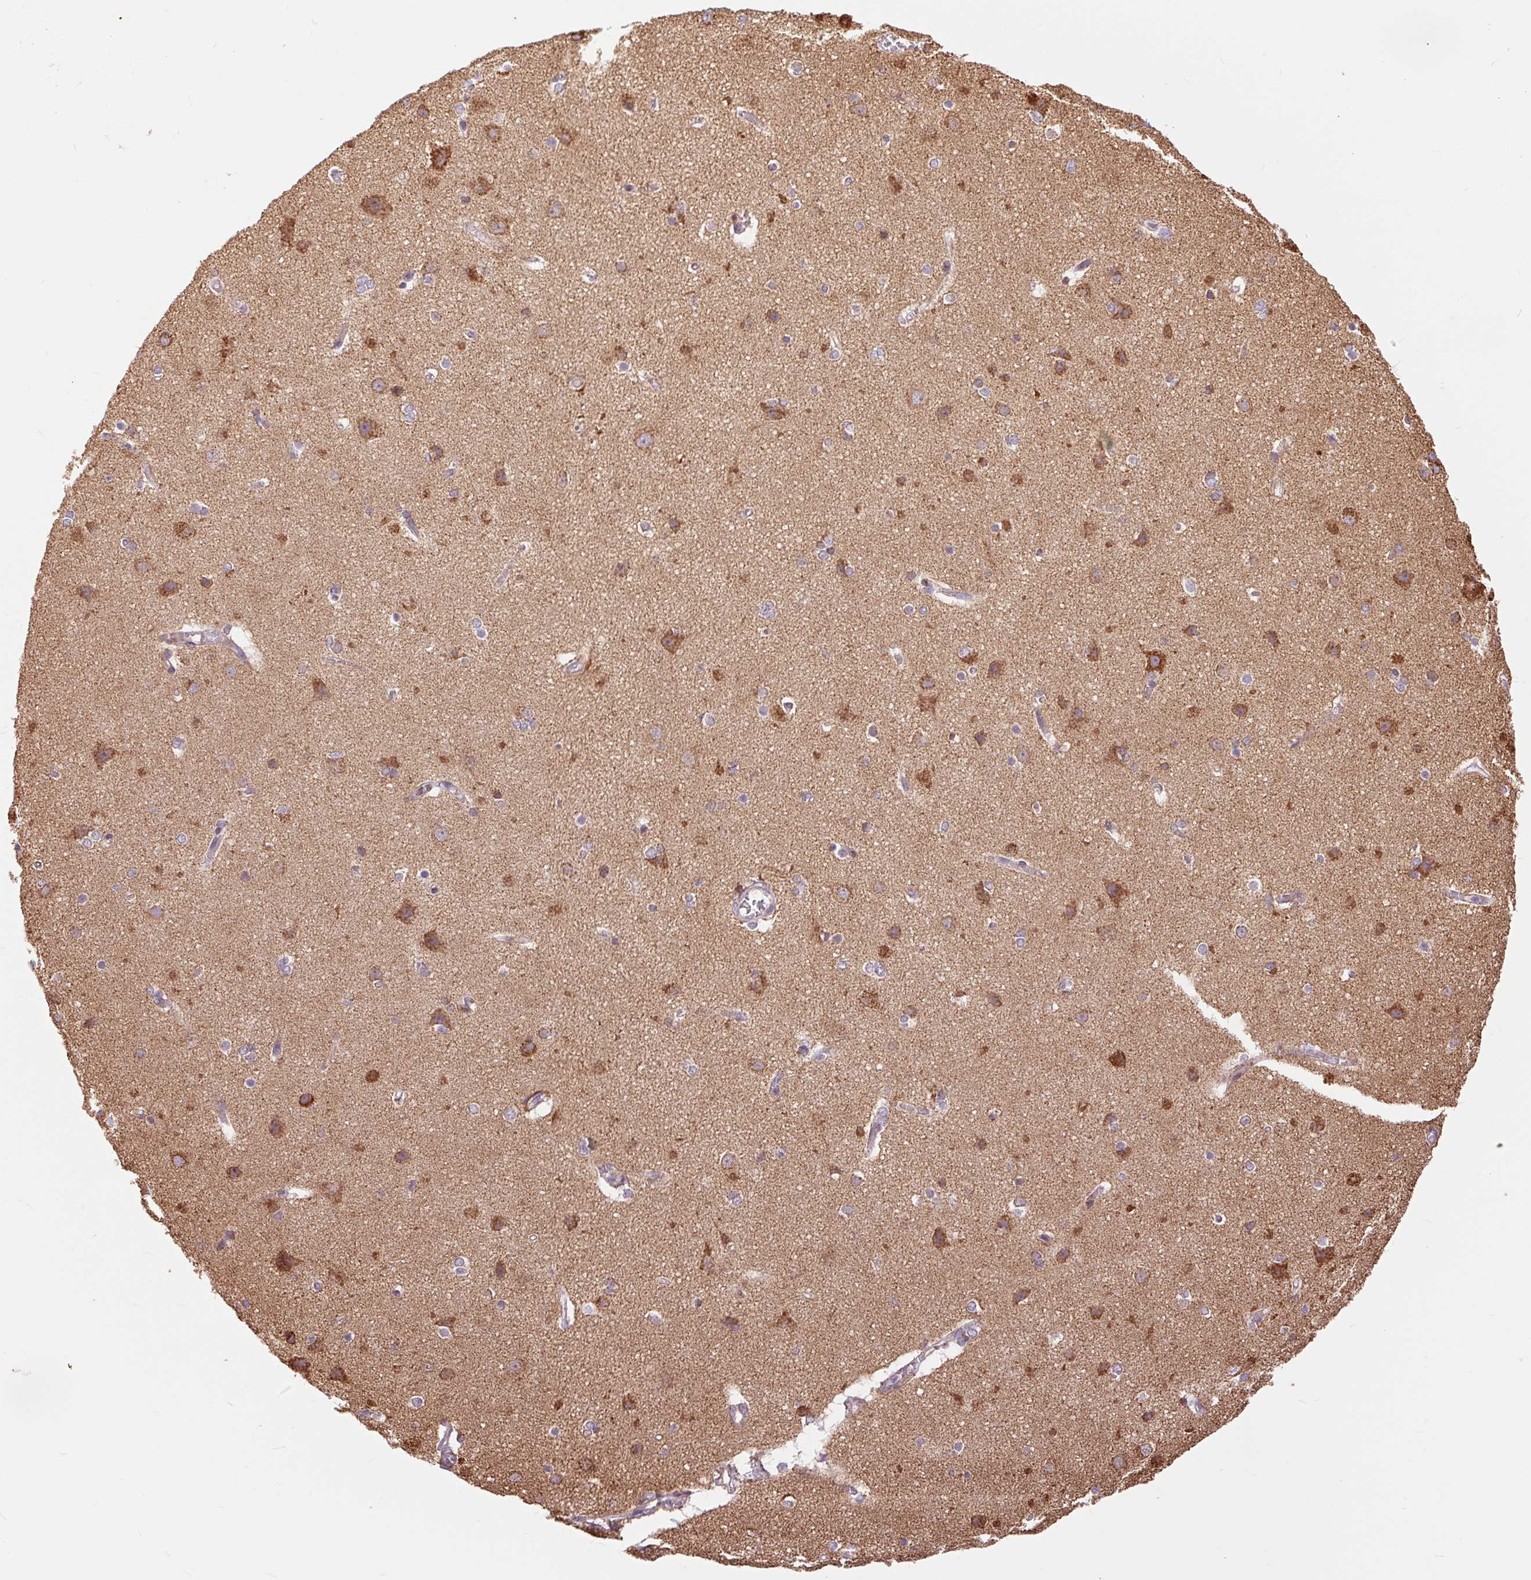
{"staining": {"intensity": "negative", "quantity": "none", "location": "none"}, "tissue": "cerebral cortex", "cell_type": "Endothelial cells", "image_type": "normal", "snomed": [{"axis": "morphology", "description": "Normal tissue, NOS"}, {"axis": "topography", "description": "Cerebral cortex"}], "caption": "Endothelial cells are negative for protein expression in unremarkable human cerebral cortex. (DAB (3,3'-diaminobenzidine) IHC visualized using brightfield microscopy, high magnification).", "gene": "ATP5PB", "patient": {"sex": "male", "age": 37}}